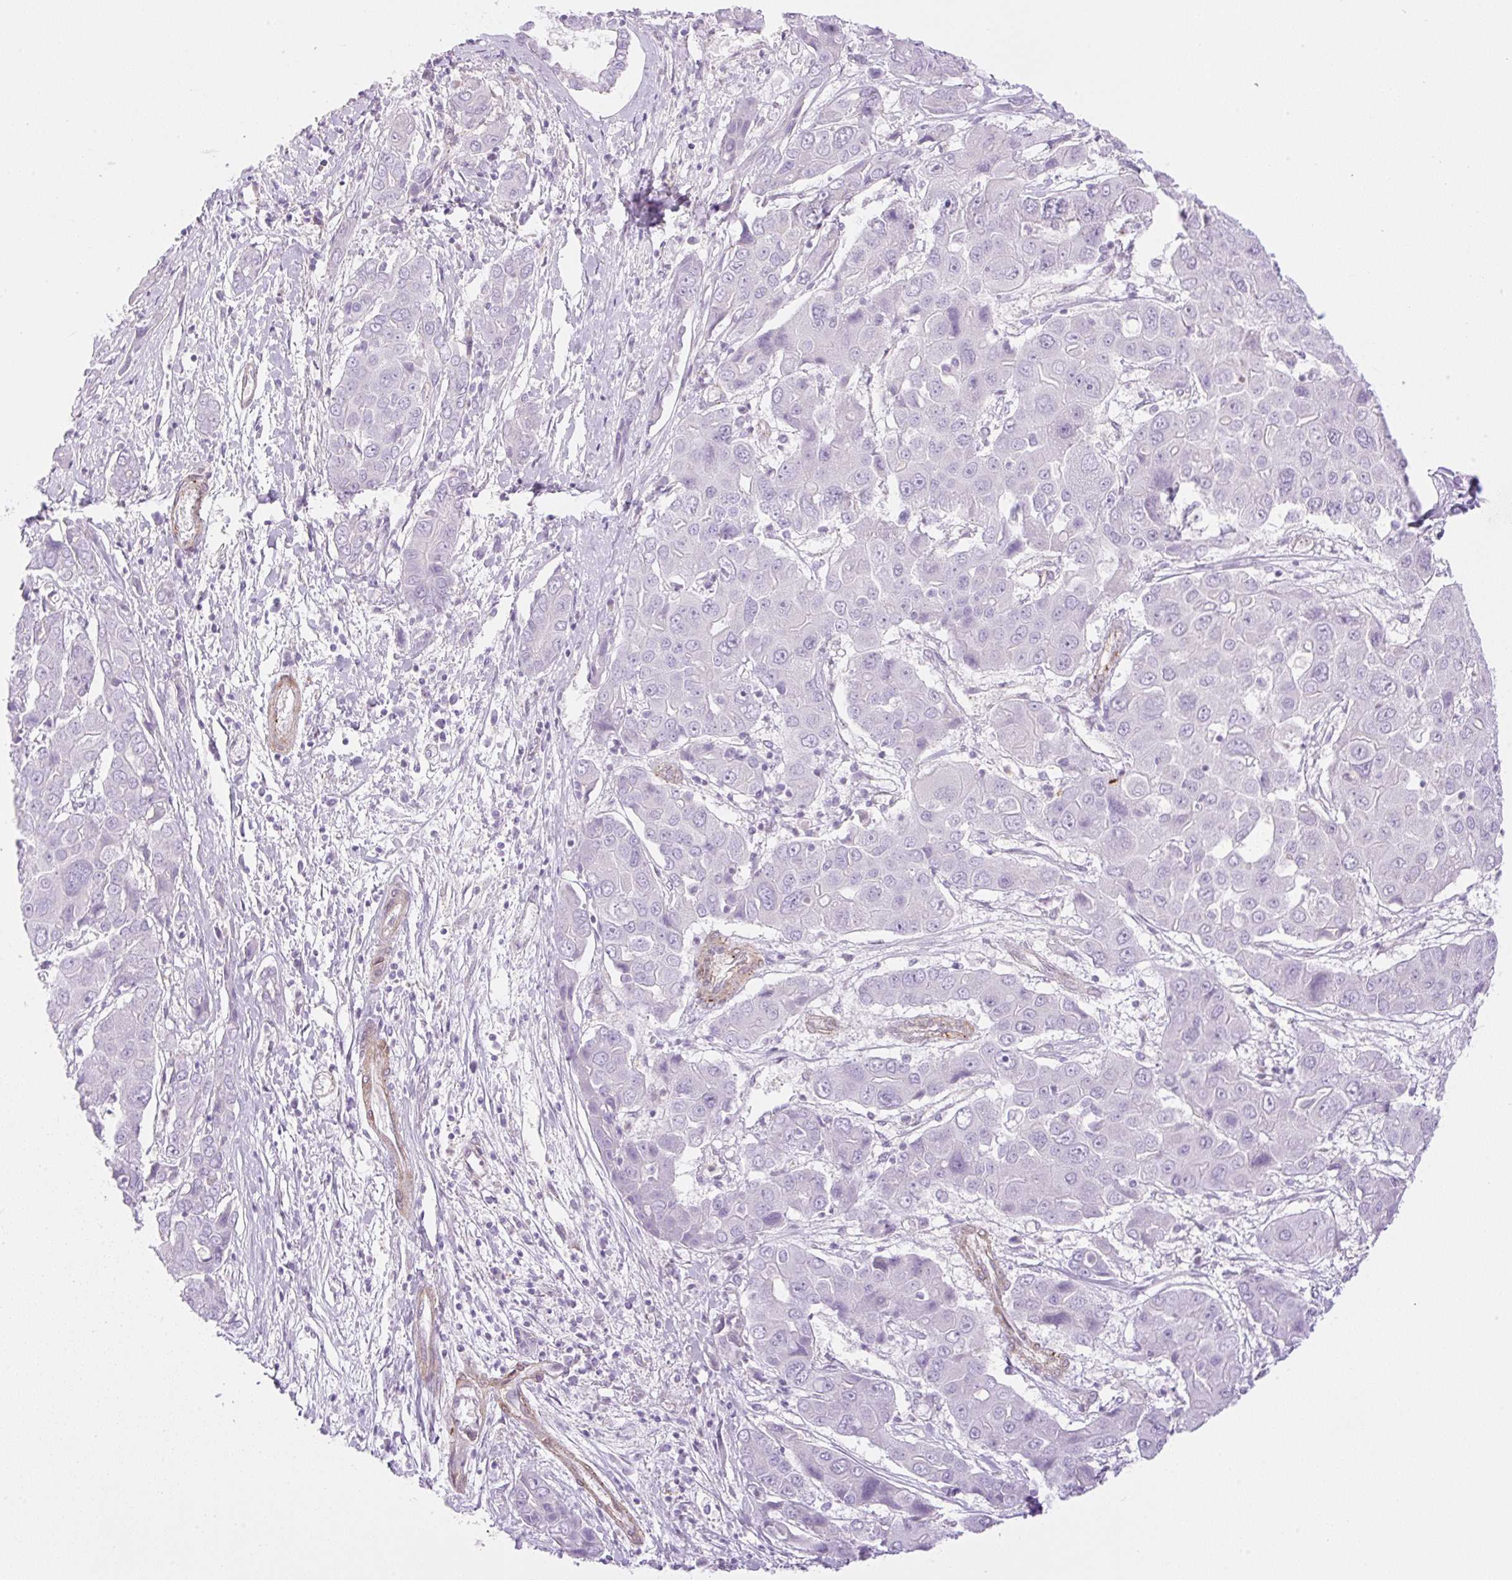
{"staining": {"intensity": "negative", "quantity": "none", "location": "none"}, "tissue": "liver cancer", "cell_type": "Tumor cells", "image_type": "cancer", "snomed": [{"axis": "morphology", "description": "Cholangiocarcinoma"}, {"axis": "topography", "description": "Liver"}], "caption": "IHC image of human cholangiocarcinoma (liver) stained for a protein (brown), which shows no expression in tumor cells.", "gene": "EHD3", "patient": {"sex": "male", "age": 67}}